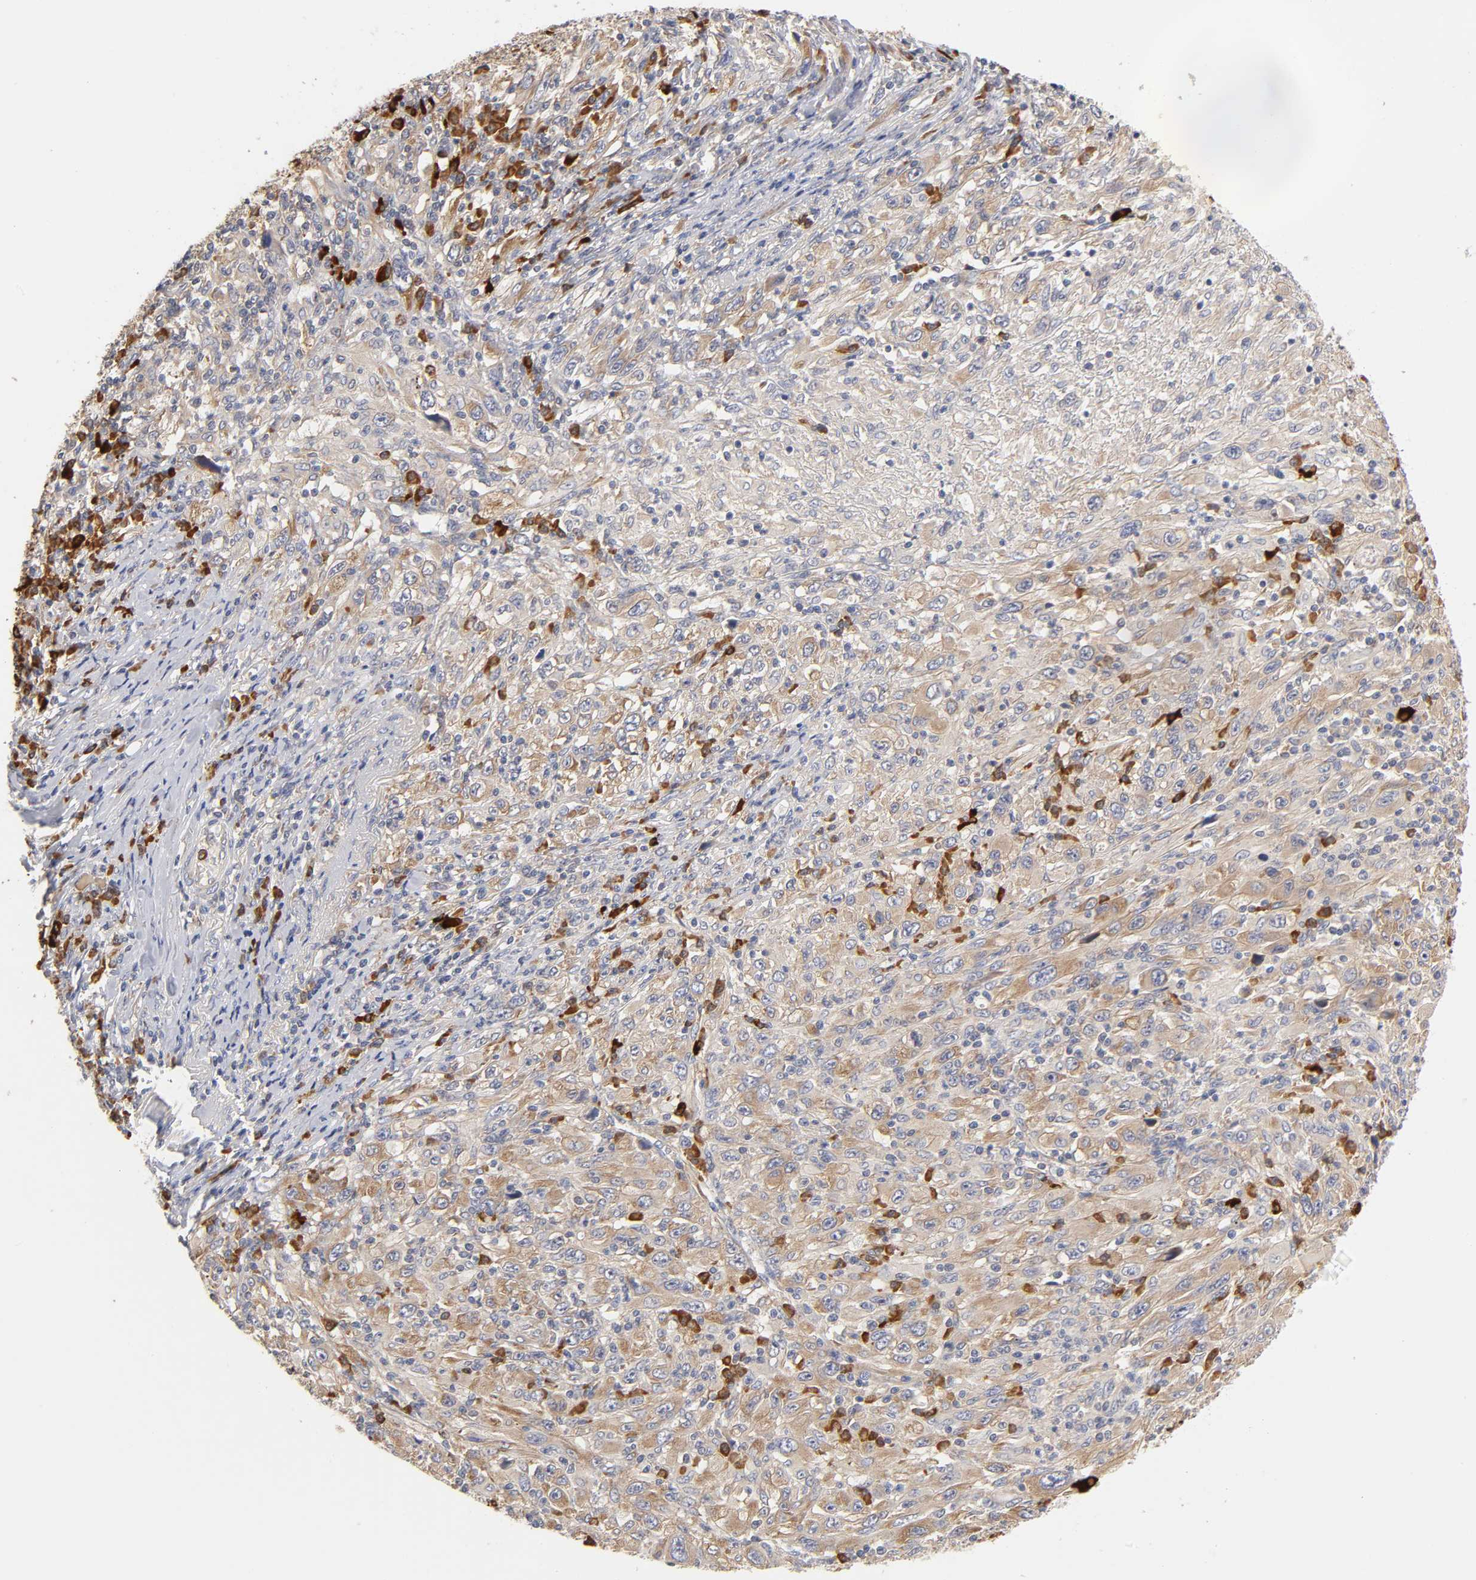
{"staining": {"intensity": "moderate", "quantity": ">75%", "location": "cytoplasmic/membranous"}, "tissue": "melanoma", "cell_type": "Tumor cells", "image_type": "cancer", "snomed": [{"axis": "morphology", "description": "Malignant melanoma, Metastatic site"}, {"axis": "topography", "description": "Skin"}], "caption": "A brown stain highlights moderate cytoplasmic/membranous staining of a protein in malignant melanoma (metastatic site) tumor cells. The staining was performed using DAB to visualize the protein expression in brown, while the nuclei were stained in blue with hematoxylin (Magnification: 20x).", "gene": "RPS29", "patient": {"sex": "female", "age": 56}}